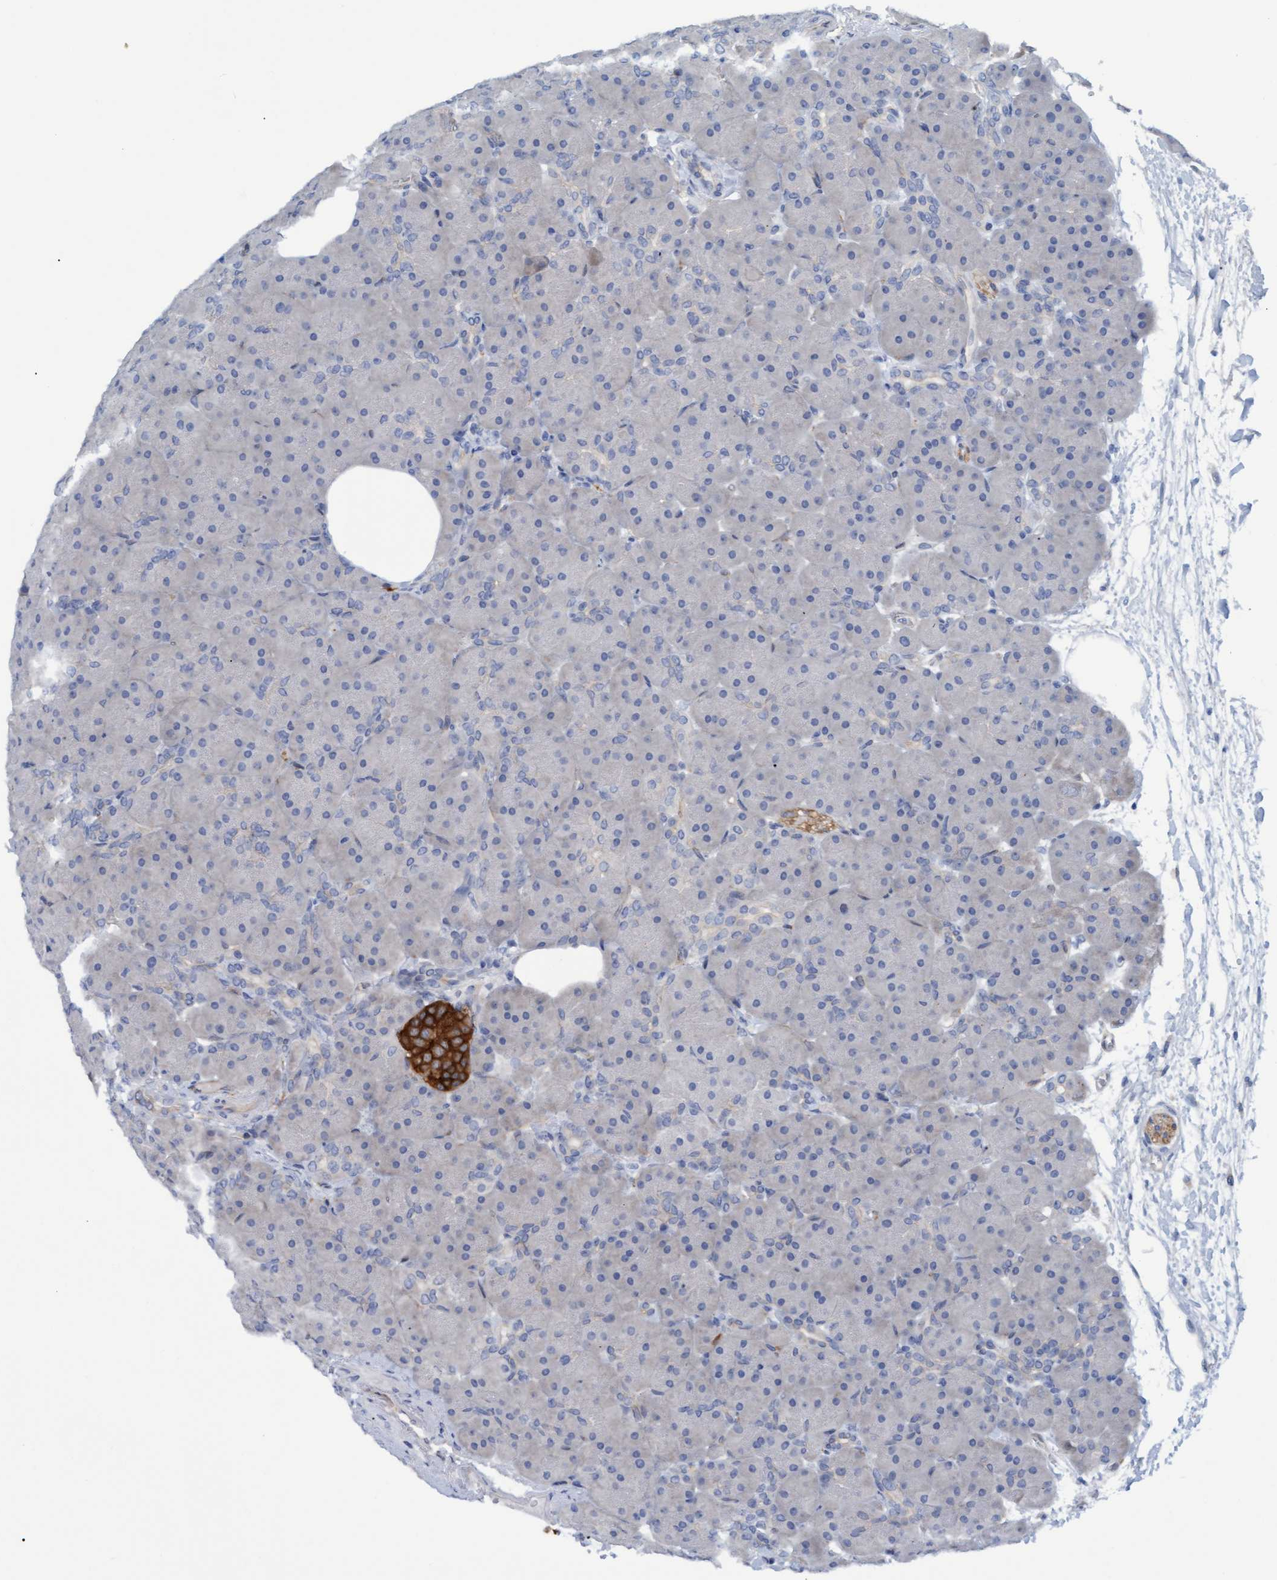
{"staining": {"intensity": "negative", "quantity": "none", "location": "none"}, "tissue": "pancreas", "cell_type": "Exocrine glandular cells", "image_type": "normal", "snomed": [{"axis": "morphology", "description": "Normal tissue, NOS"}, {"axis": "topography", "description": "Pancreas"}], "caption": "This is an IHC histopathology image of unremarkable pancreas. There is no staining in exocrine glandular cells.", "gene": "STXBP1", "patient": {"sex": "male", "age": 66}}